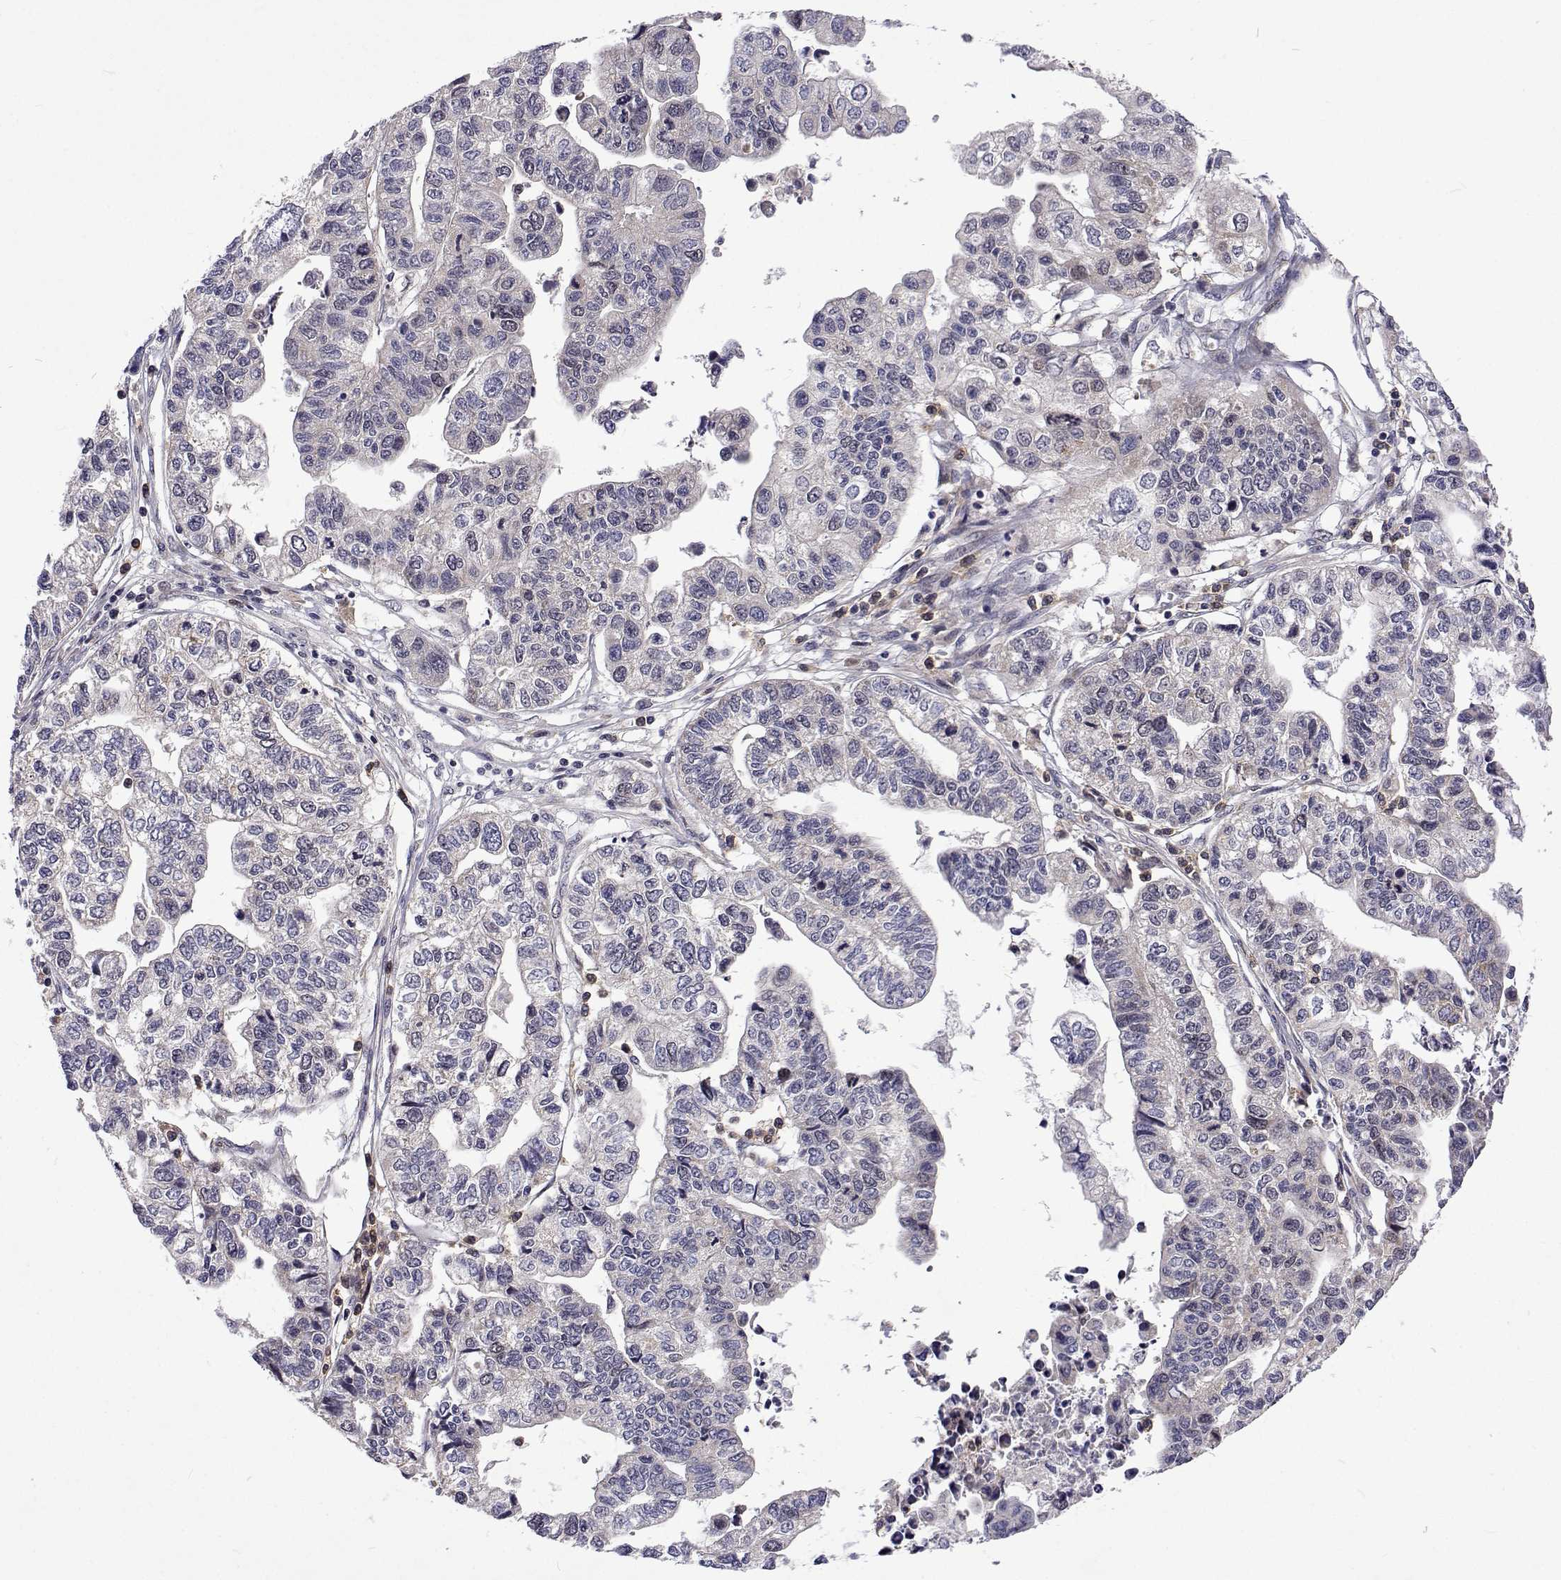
{"staining": {"intensity": "negative", "quantity": "none", "location": "none"}, "tissue": "stomach cancer", "cell_type": "Tumor cells", "image_type": "cancer", "snomed": [{"axis": "morphology", "description": "Adenocarcinoma, NOS"}, {"axis": "topography", "description": "Stomach, upper"}], "caption": "This histopathology image is of adenocarcinoma (stomach) stained with immunohistochemistry to label a protein in brown with the nuclei are counter-stained blue. There is no staining in tumor cells.", "gene": "DHTKD1", "patient": {"sex": "female", "age": 67}}